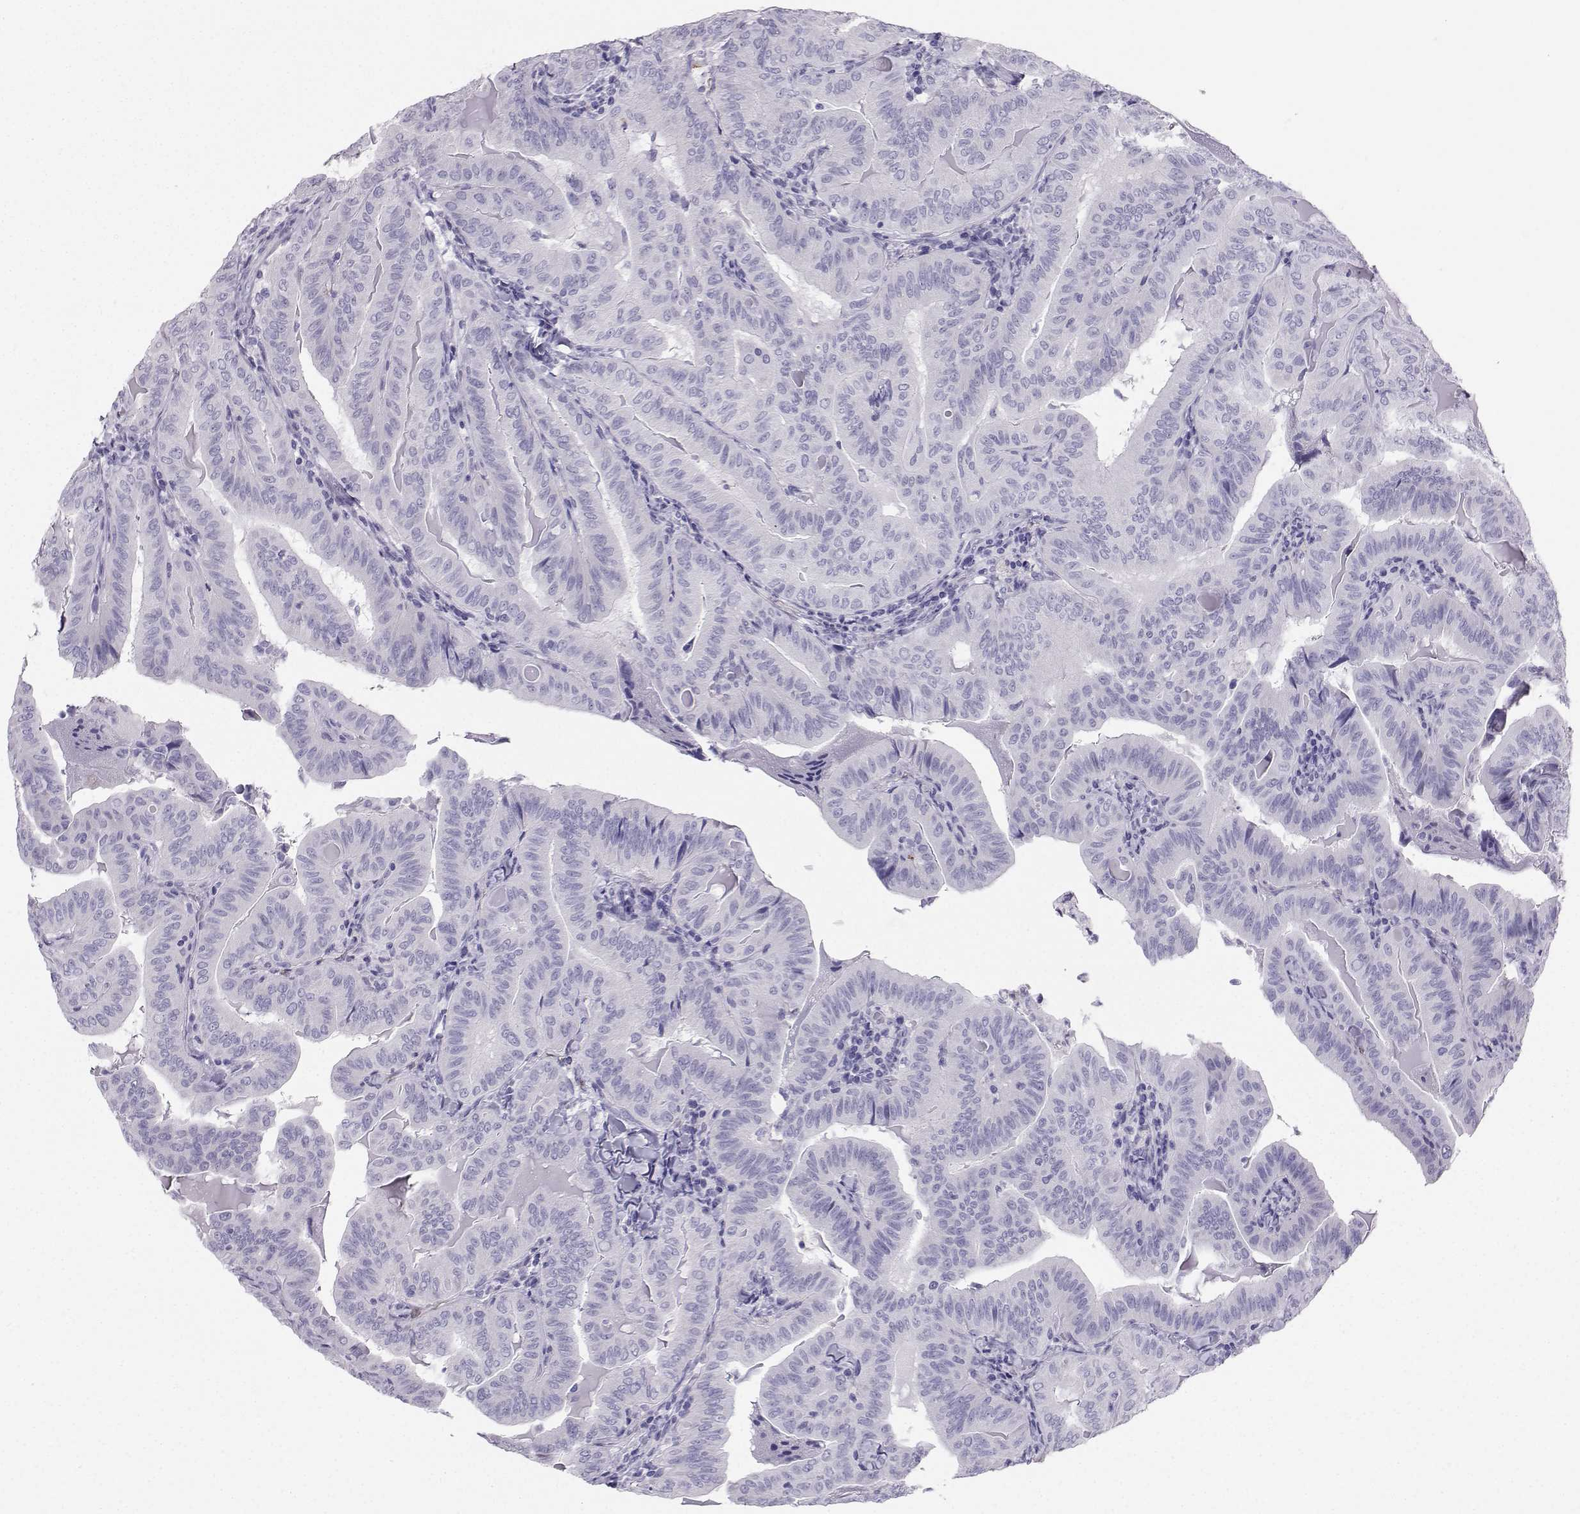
{"staining": {"intensity": "negative", "quantity": "none", "location": "none"}, "tissue": "thyroid cancer", "cell_type": "Tumor cells", "image_type": "cancer", "snomed": [{"axis": "morphology", "description": "Papillary adenocarcinoma, NOS"}, {"axis": "topography", "description": "Thyroid gland"}], "caption": "Micrograph shows no protein positivity in tumor cells of thyroid cancer tissue.", "gene": "IQCD", "patient": {"sex": "female", "age": 68}}